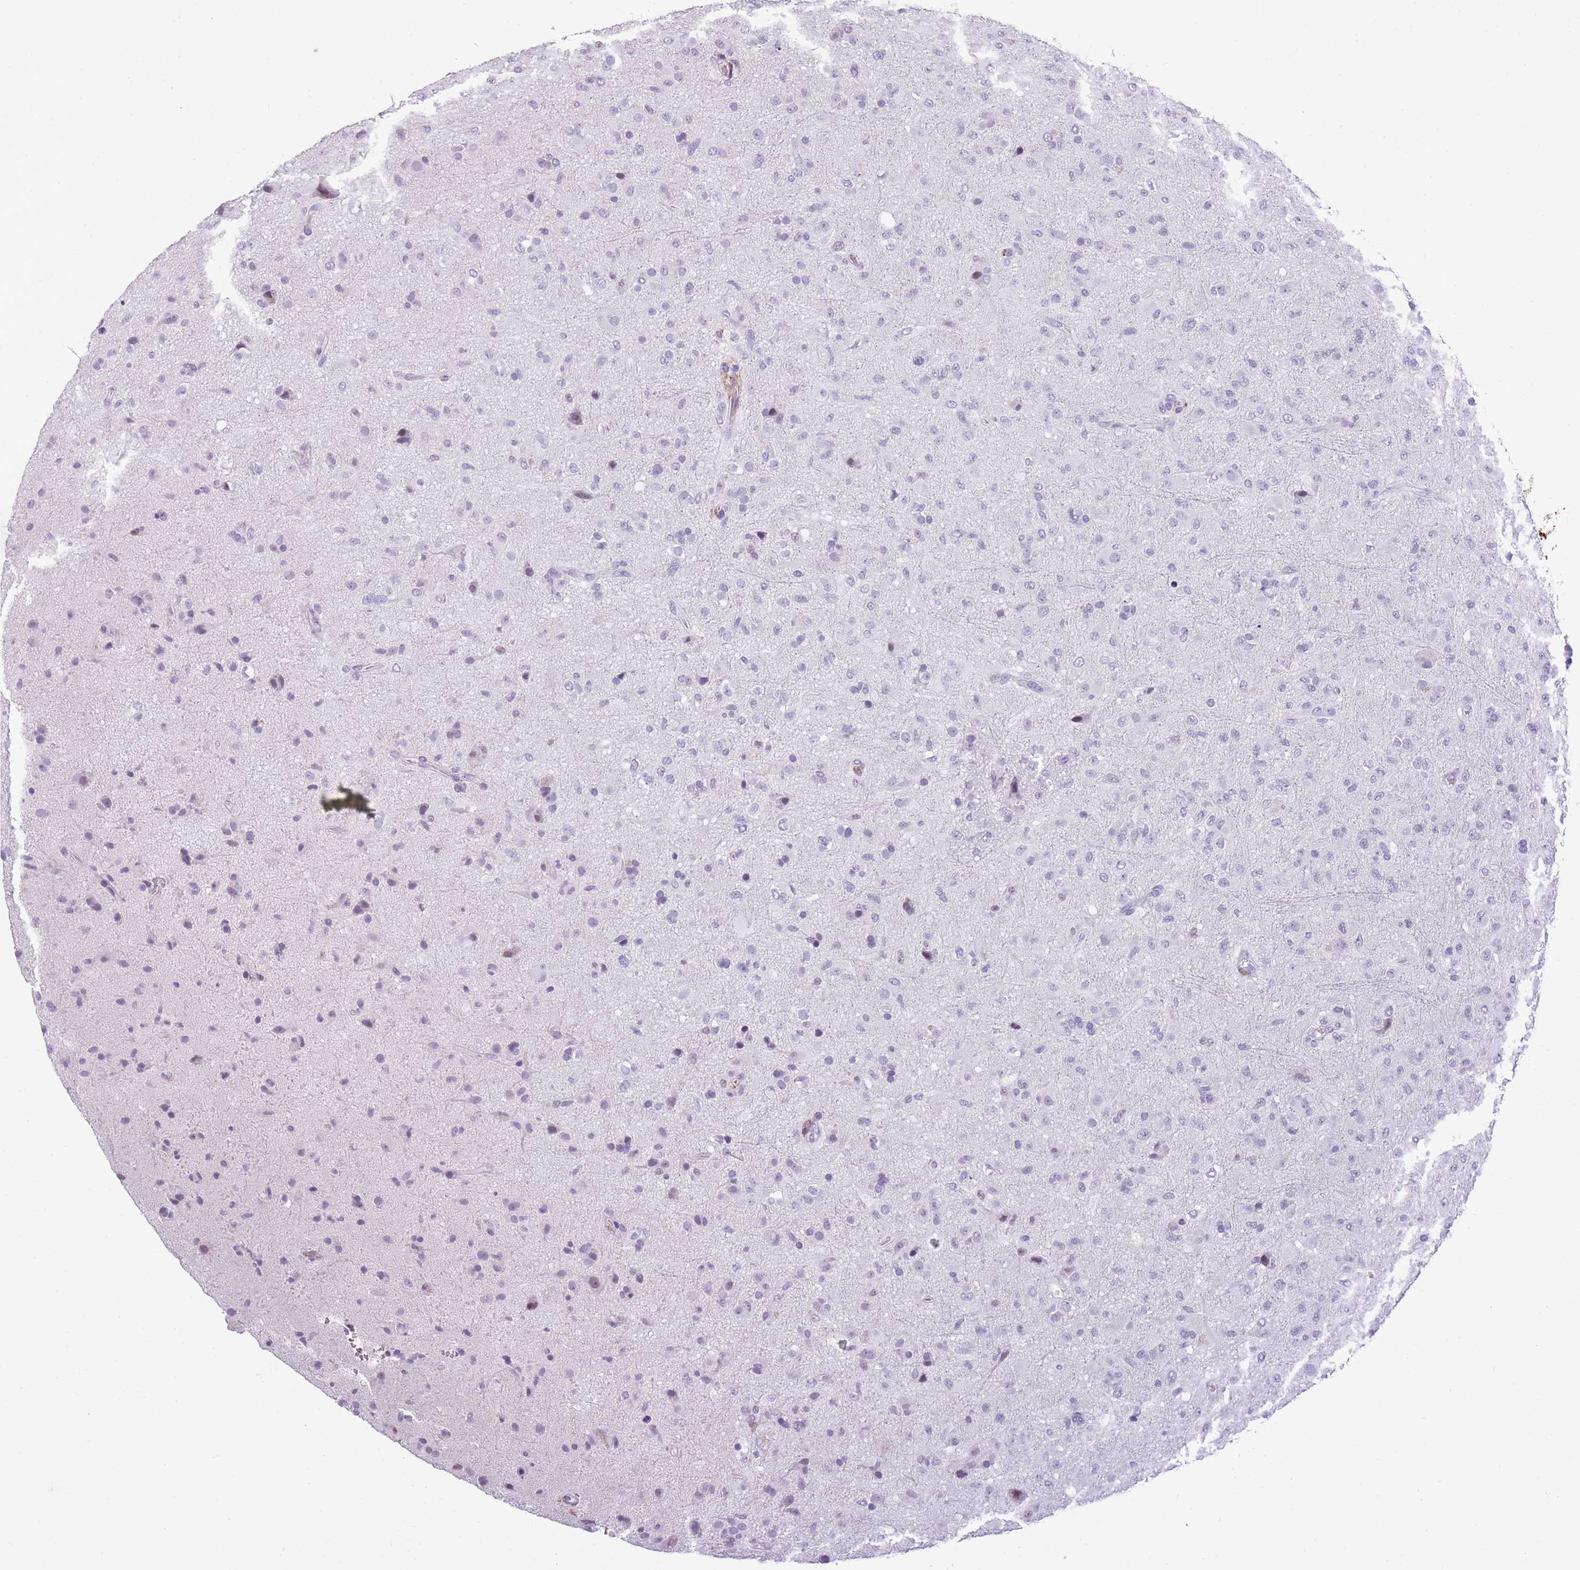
{"staining": {"intensity": "negative", "quantity": "none", "location": "none"}, "tissue": "glioma", "cell_type": "Tumor cells", "image_type": "cancer", "snomed": [{"axis": "morphology", "description": "Glioma, malignant, Low grade"}, {"axis": "topography", "description": "Brain"}], "caption": "A photomicrograph of malignant glioma (low-grade) stained for a protein reveals no brown staining in tumor cells.", "gene": "RADX", "patient": {"sex": "male", "age": 65}}